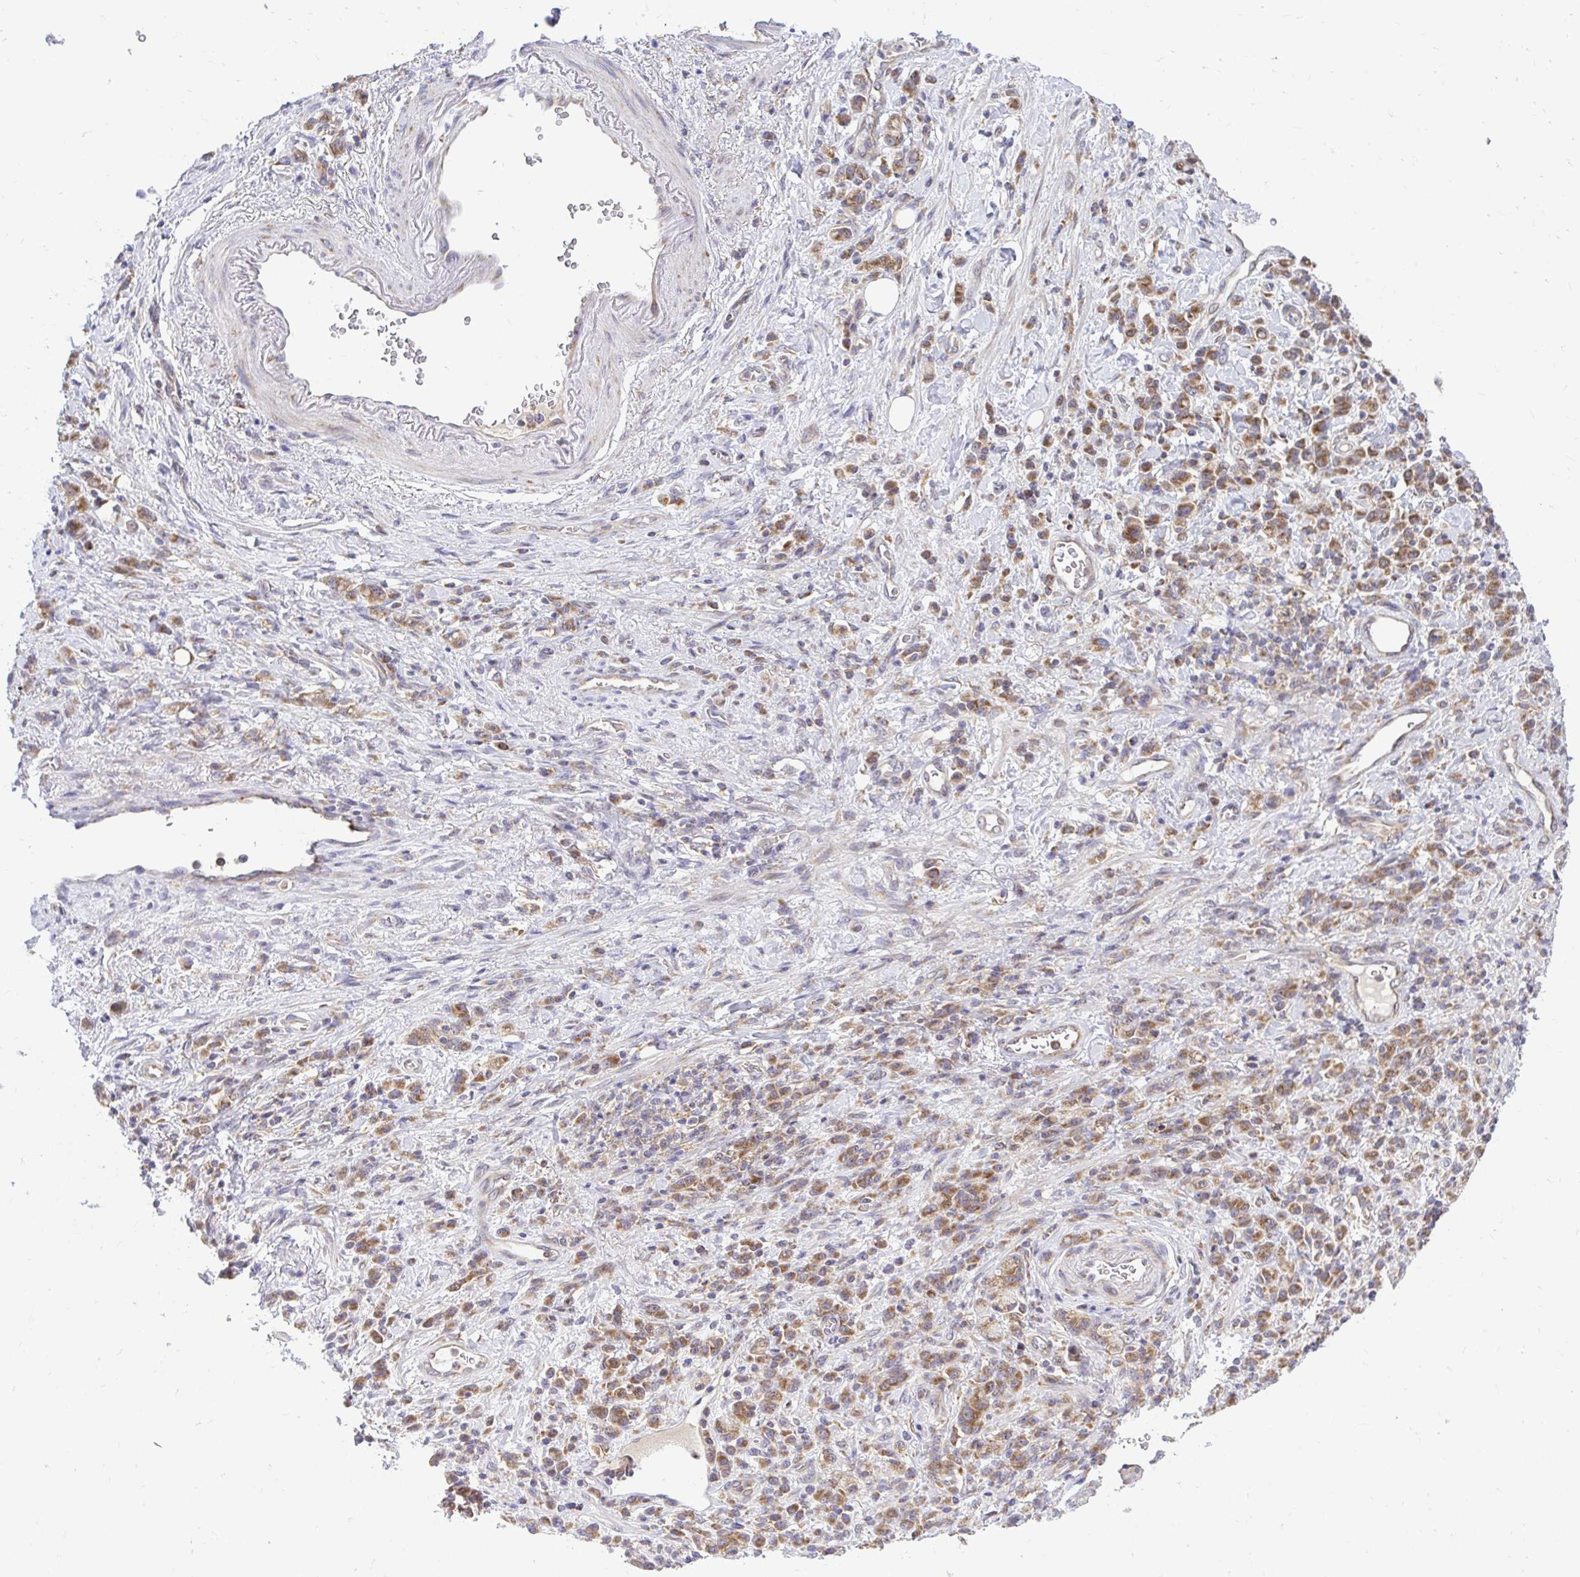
{"staining": {"intensity": "moderate", "quantity": ">75%", "location": "cytoplasmic/membranous"}, "tissue": "stomach cancer", "cell_type": "Tumor cells", "image_type": "cancer", "snomed": [{"axis": "morphology", "description": "Adenocarcinoma, NOS"}, {"axis": "topography", "description": "Stomach"}], "caption": "Stomach adenocarcinoma stained with a protein marker displays moderate staining in tumor cells.", "gene": "VTI1B", "patient": {"sex": "male", "age": 77}}